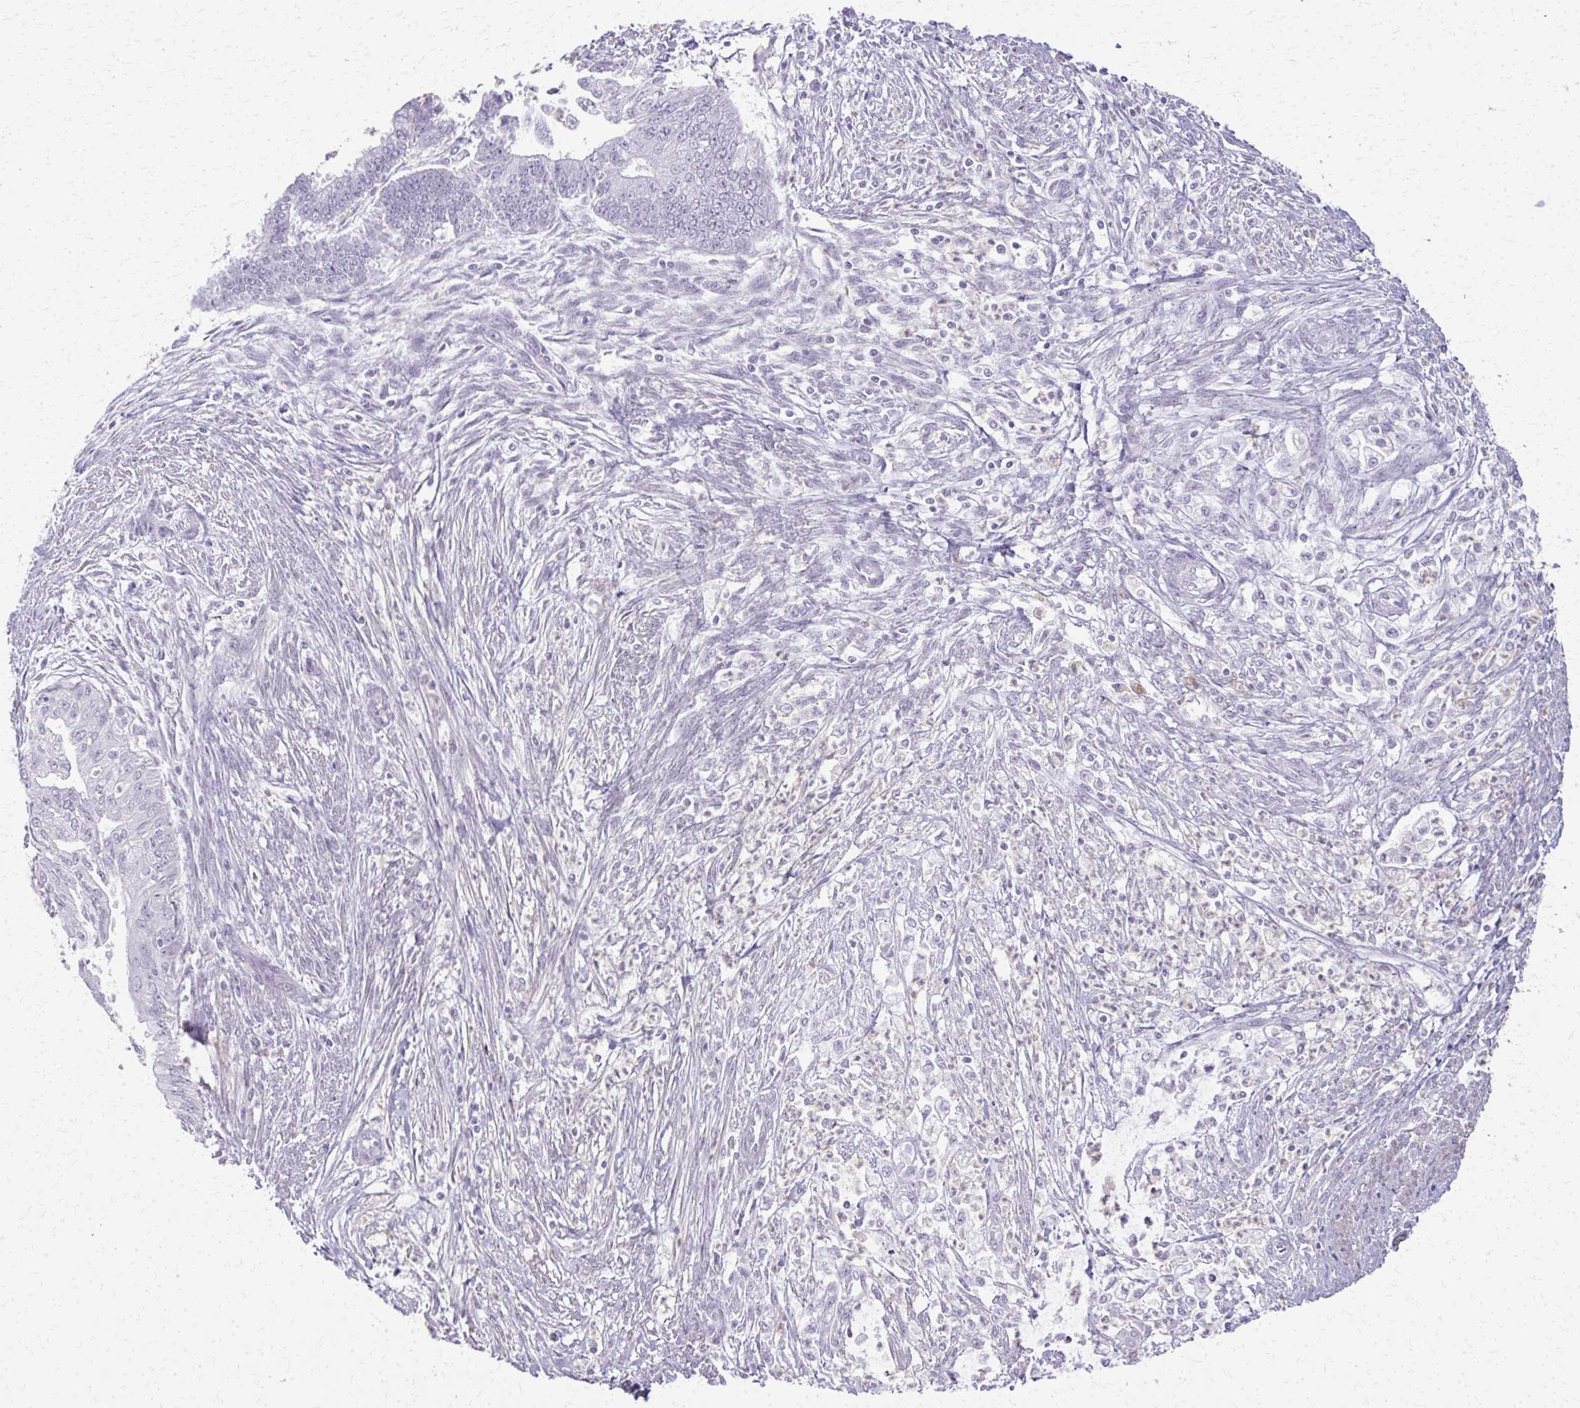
{"staining": {"intensity": "negative", "quantity": "none", "location": "none"}, "tissue": "endometrial cancer", "cell_type": "Tumor cells", "image_type": "cancer", "snomed": [{"axis": "morphology", "description": "Adenocarcinoma, NOS"}, {"axis": "topography", "description": "Endometrium"}], "caption": "Tumor cells are negative for protein expression in human endometrial cancer (adenocarcinoma).", "gene": "CA3", "patient": {"sex": "female", "age": 73}}